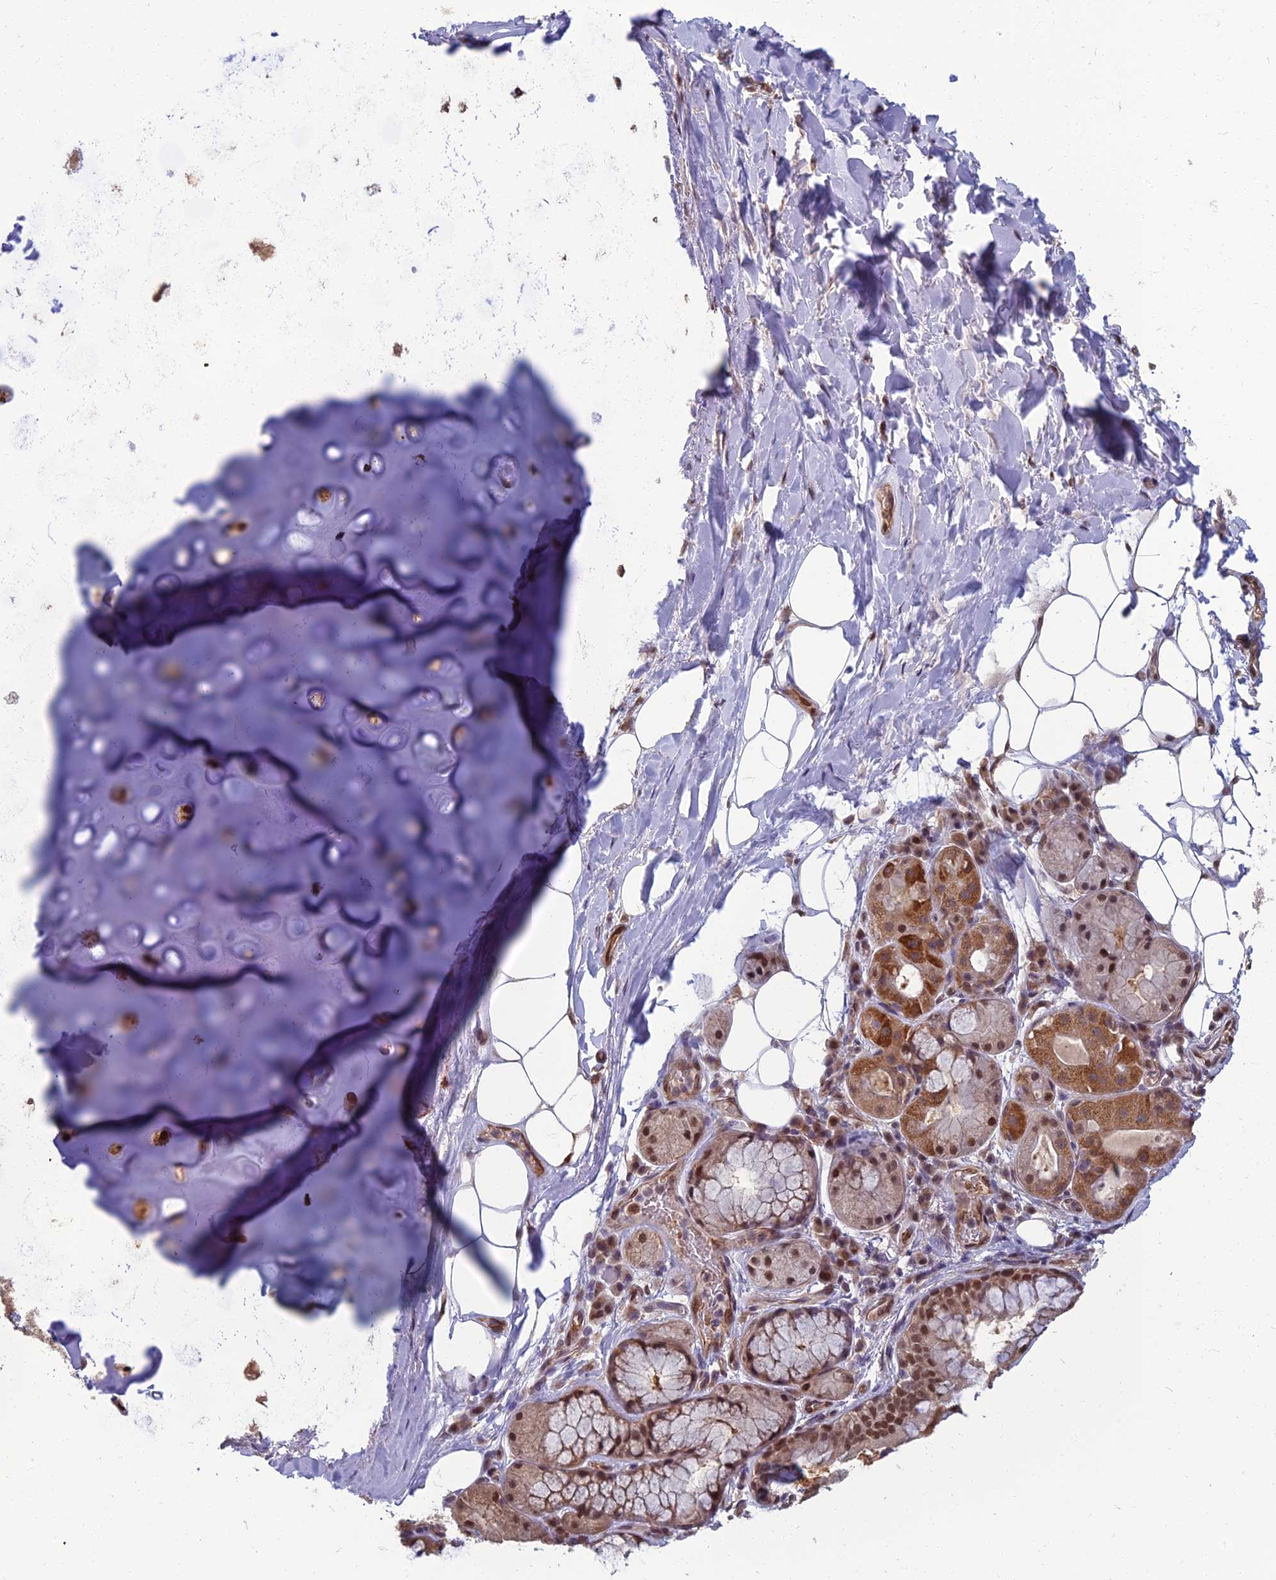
{"staining": {"intensity": "moderate", "quantity": "25%-75%", "location": "cytoplasmic/membranous,nuclear"}, "tissue": "adipose tissue", "cell_type": "Adipocytes", "image_type": "normal", "snomed": [{"axis": "morphology", "description": "Normal tissue, NOS"}, {"axis": "topography", "description": "Lymph node"}, {"axis": "topography", "description": "Cartilage tissue"}, {"axis": "topography", "description": "Bronchus"}], "caption": "Immunohistochemical staining of normal human adipose tissue demonstrates moderate cytoplasmic/membranous,nuclear protein expression in about 25%-75% of adipocytes.", "gene": "NR4A3", "patient": {"sex": "male", "age": 63}}